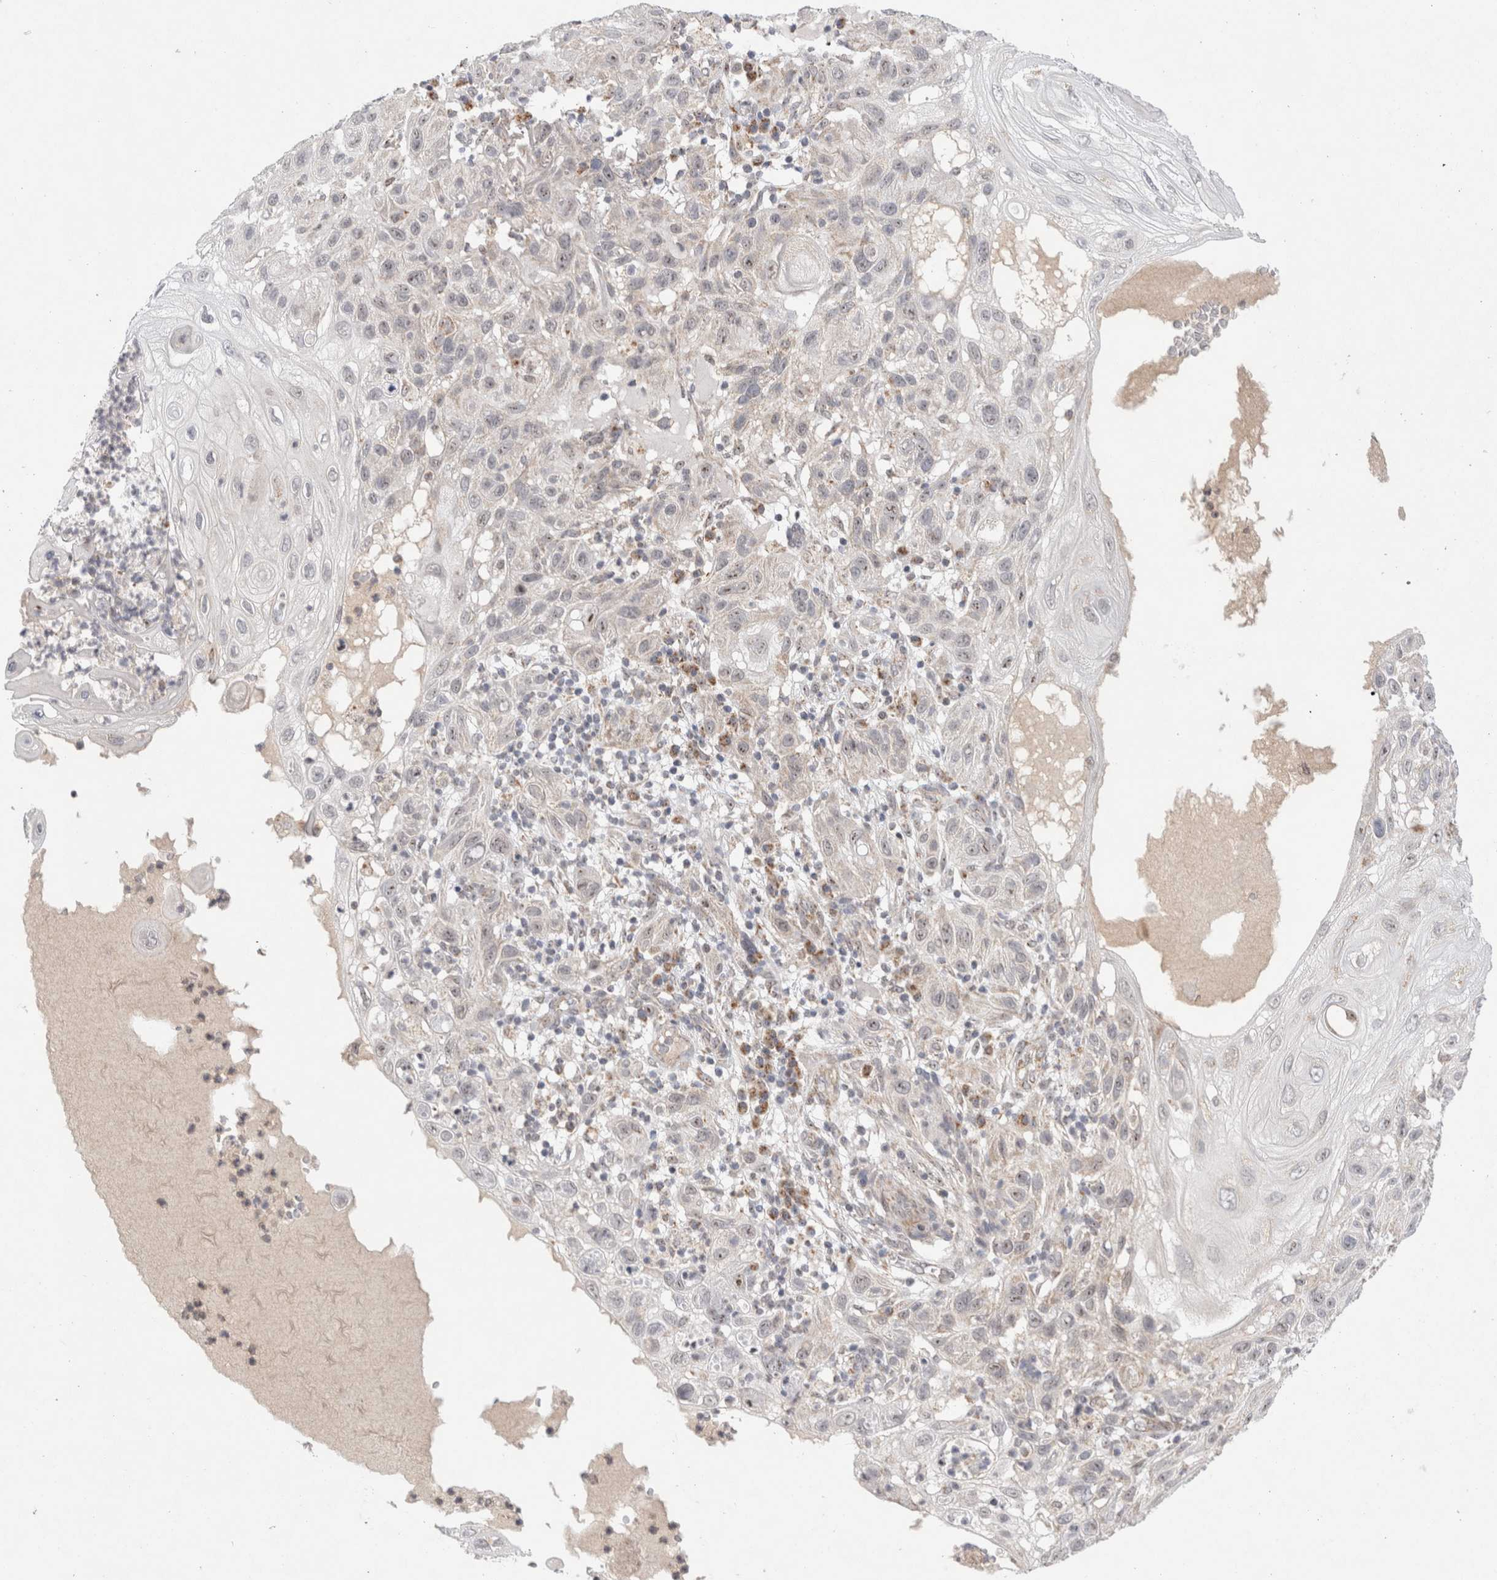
{"staining": {"intensity": "weak", "quantity": "<25%", "location": "nuclear"}, "tissue": "skin cancer", "cell_type": "Tumor cells", "image_type": "cancer", "snomed": [{"axis": "morphology", "description": "Normal tissue, NOS"}, {"axis": "morphology", "description": "Squamous cell carcinoma, NOS"}, {"axis": "topography", "description": "Skin"}], "caption": "Tumor cells are negative for brown protein staining in skin squamous cell carcinoma. (Stains: DAB (3,3'-diaminobenzidine) immunohistochemistry with hematoxylin counter stain, Microscopy: brightfield microscopy at high magnification).", "gene": "MRPL37", "patient": {"sex": "female", "age": 96}}